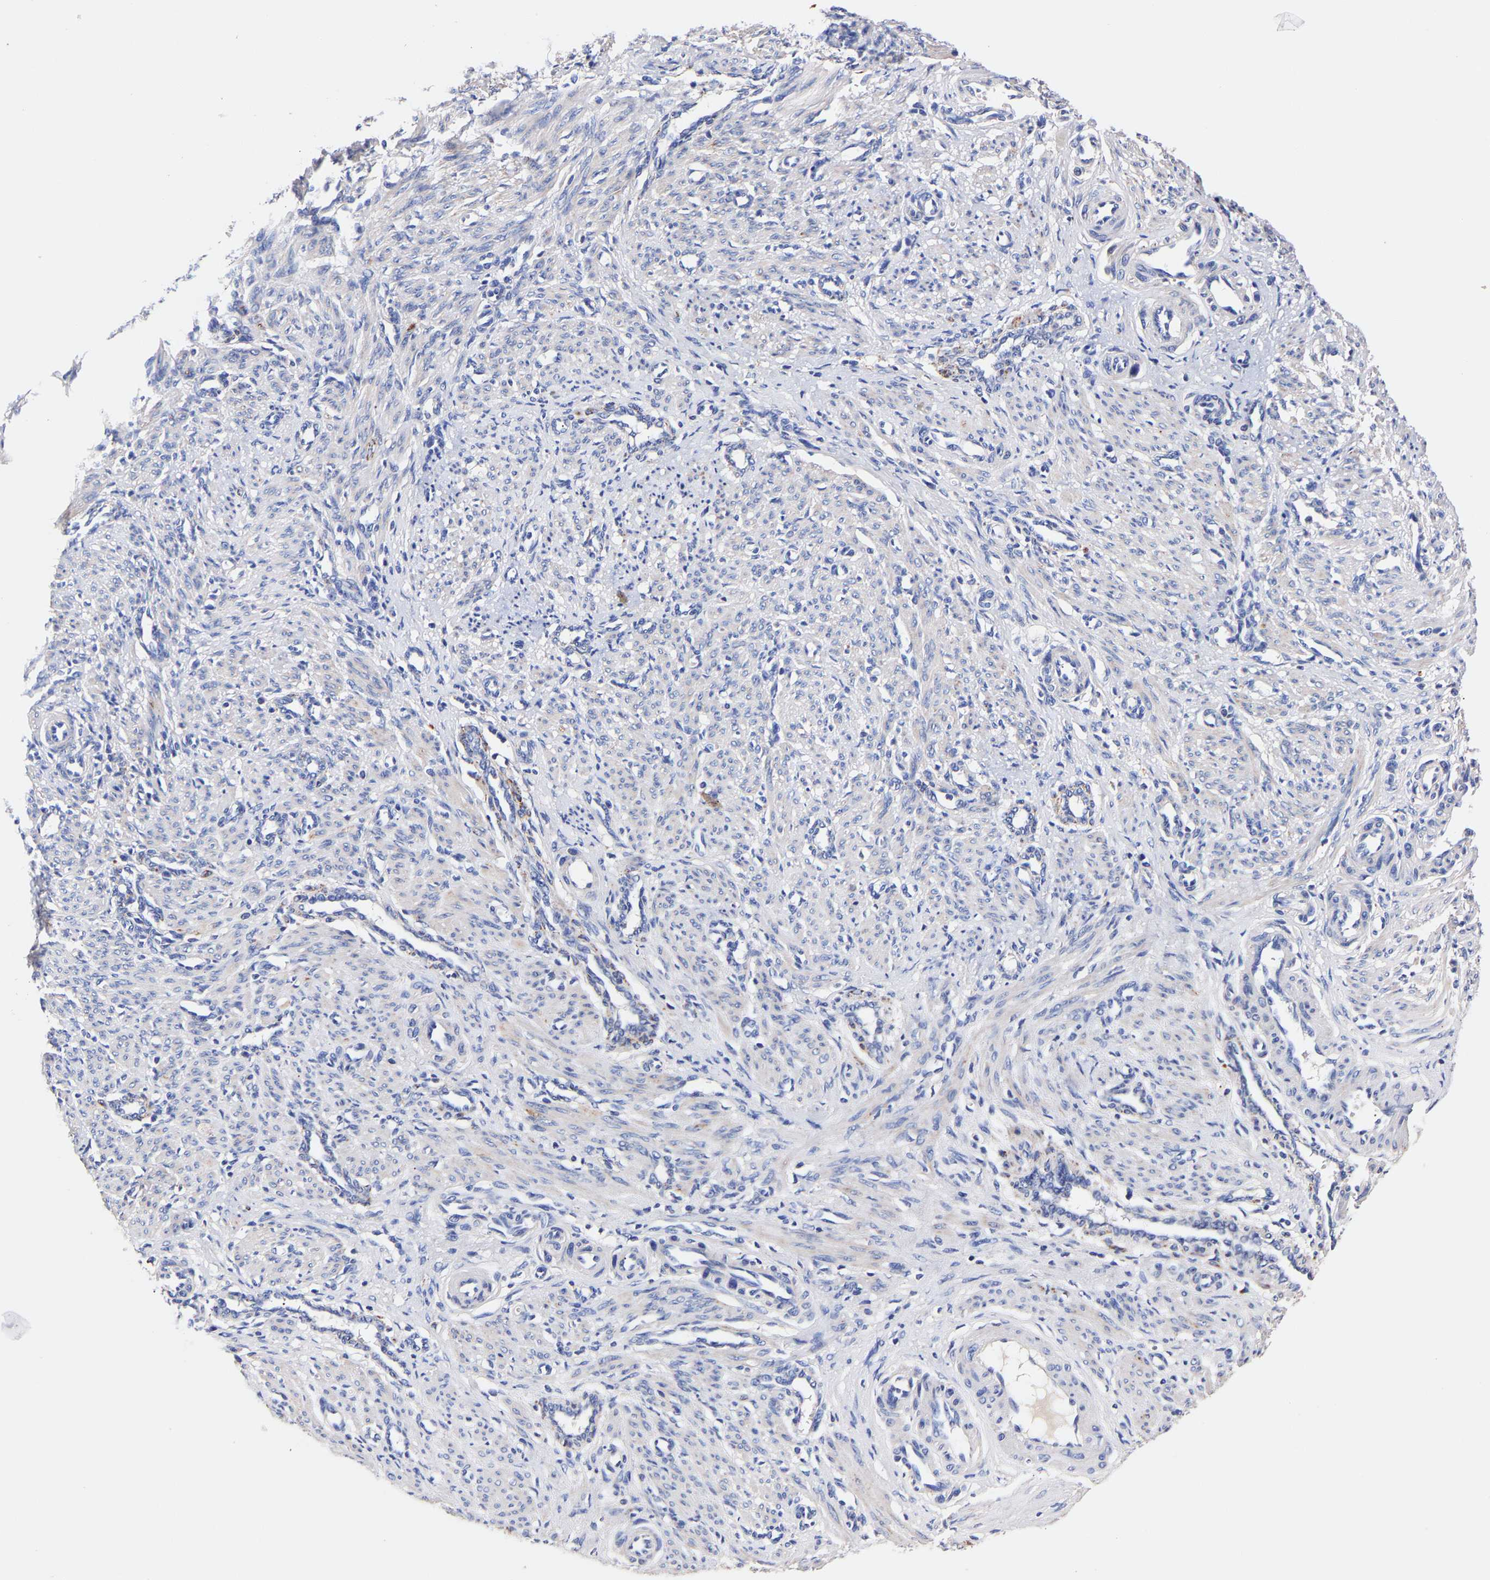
{"staining": {"intensity": "negative", "quantity": "none", "location": "none"}, "tissue": "smooth muscle", "cell_type": "Smooth muscle cells", "image_type": "normal", "snomed": [{"axis": "morphology", "description": "Normal tissue, NOS"}, {"axis": "topography", "description": "Endometrium"}], "caption": "An immunohistochemistry image of normal smooth muscle is shown. There is no staining in smooth muscle cells of smooth muscle. (DAB (3,3'-diaminobenzidine) IHC with hematoxylin counter stain).", "gene": "SEM1", "patient": {"sex": "female", "age": 33}}